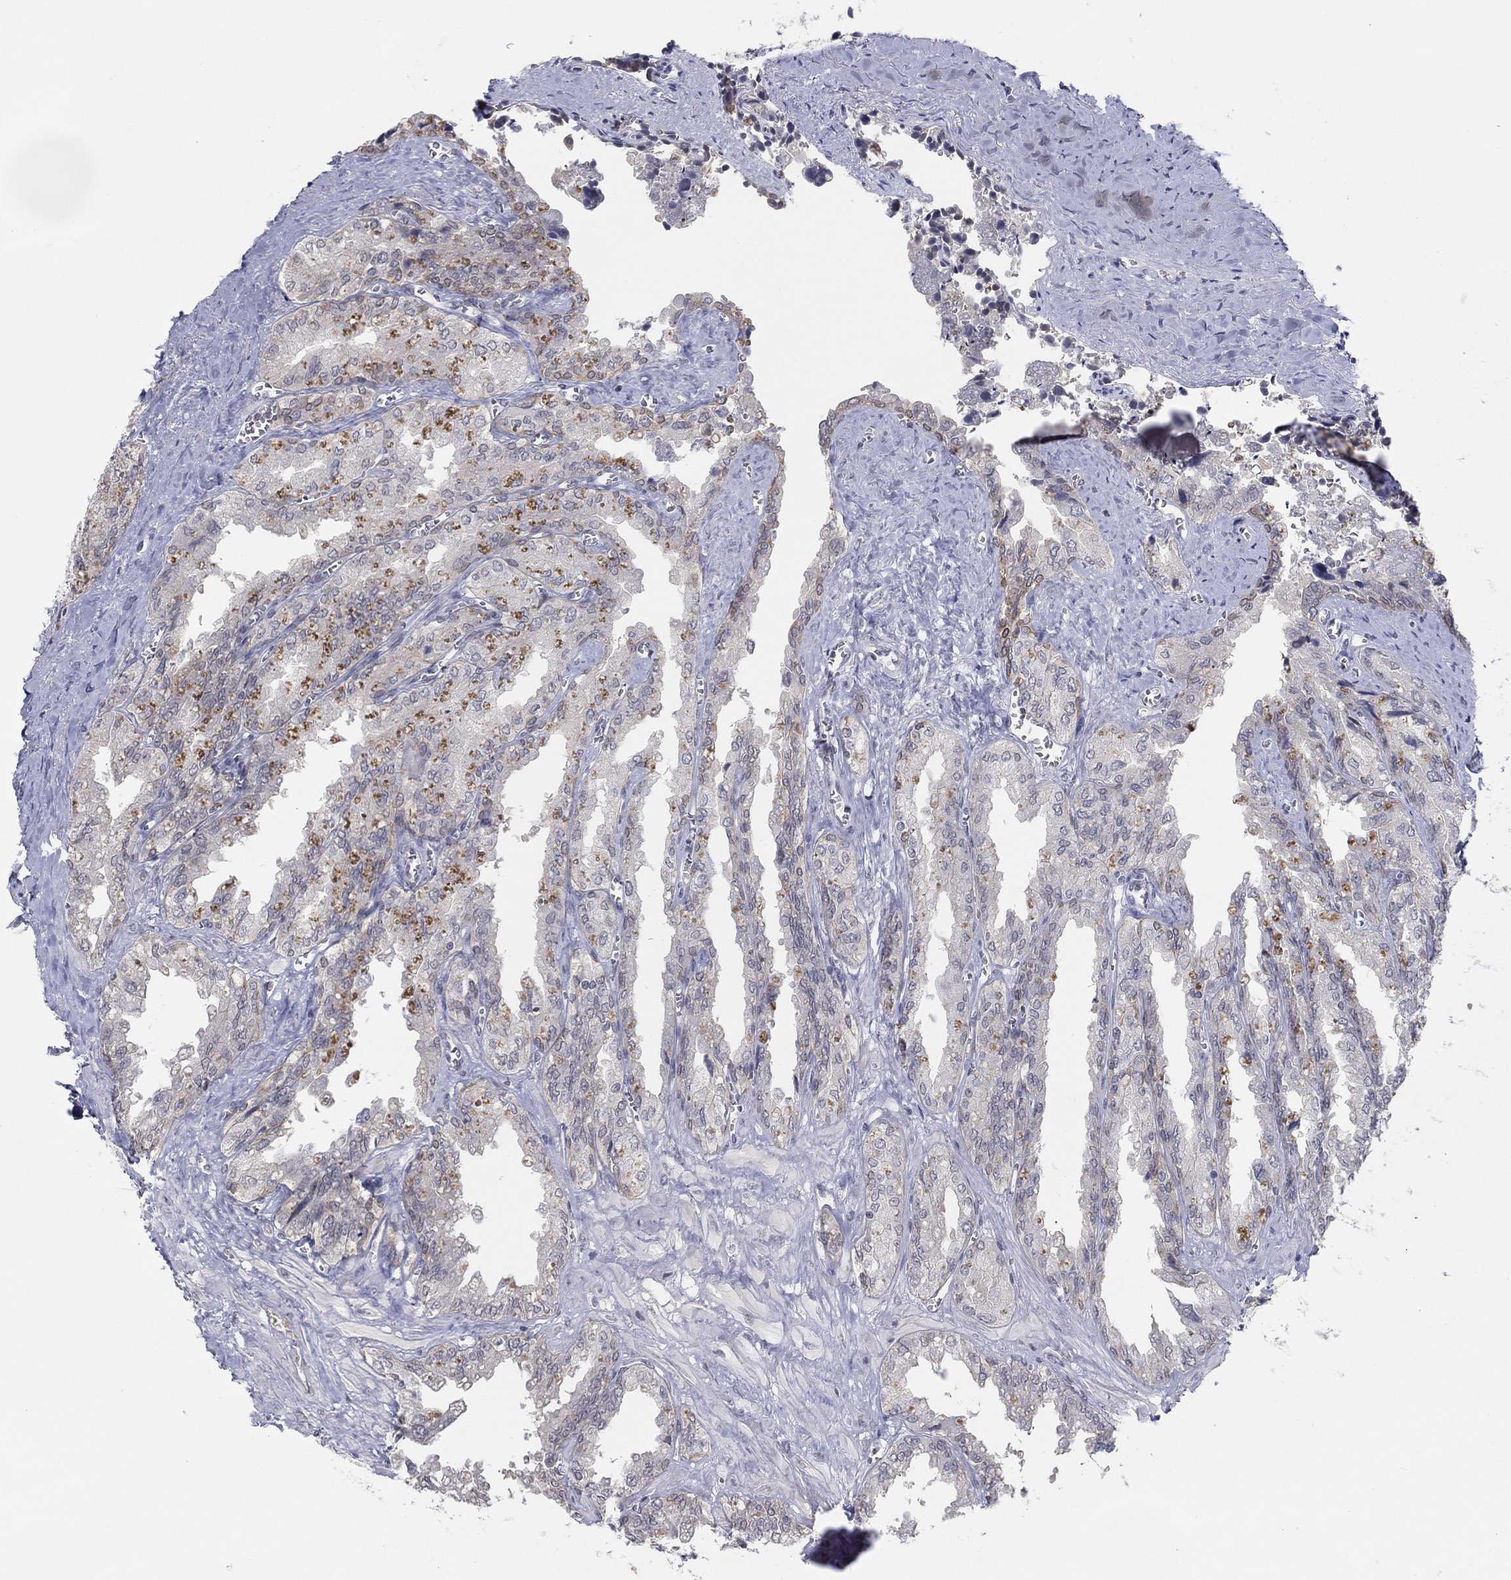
{"staining": {"intensity": "negative", "quantity": "none", "location": "none"}, "tissue": "seminal vesicle", "cell_type": "Glandular cells", "image_type": "normal", "snomed": [{"axis": "morphology", "description": "Normal tissue, NOS"}, {"axis": "topography", "description": "Seminal veicle"}], "caption": "Glandular cells are negative for protein expression in benign human seminal vesicle.", "gene": "SLC22A2", "patient": {"sex": "male", "age": 67}}